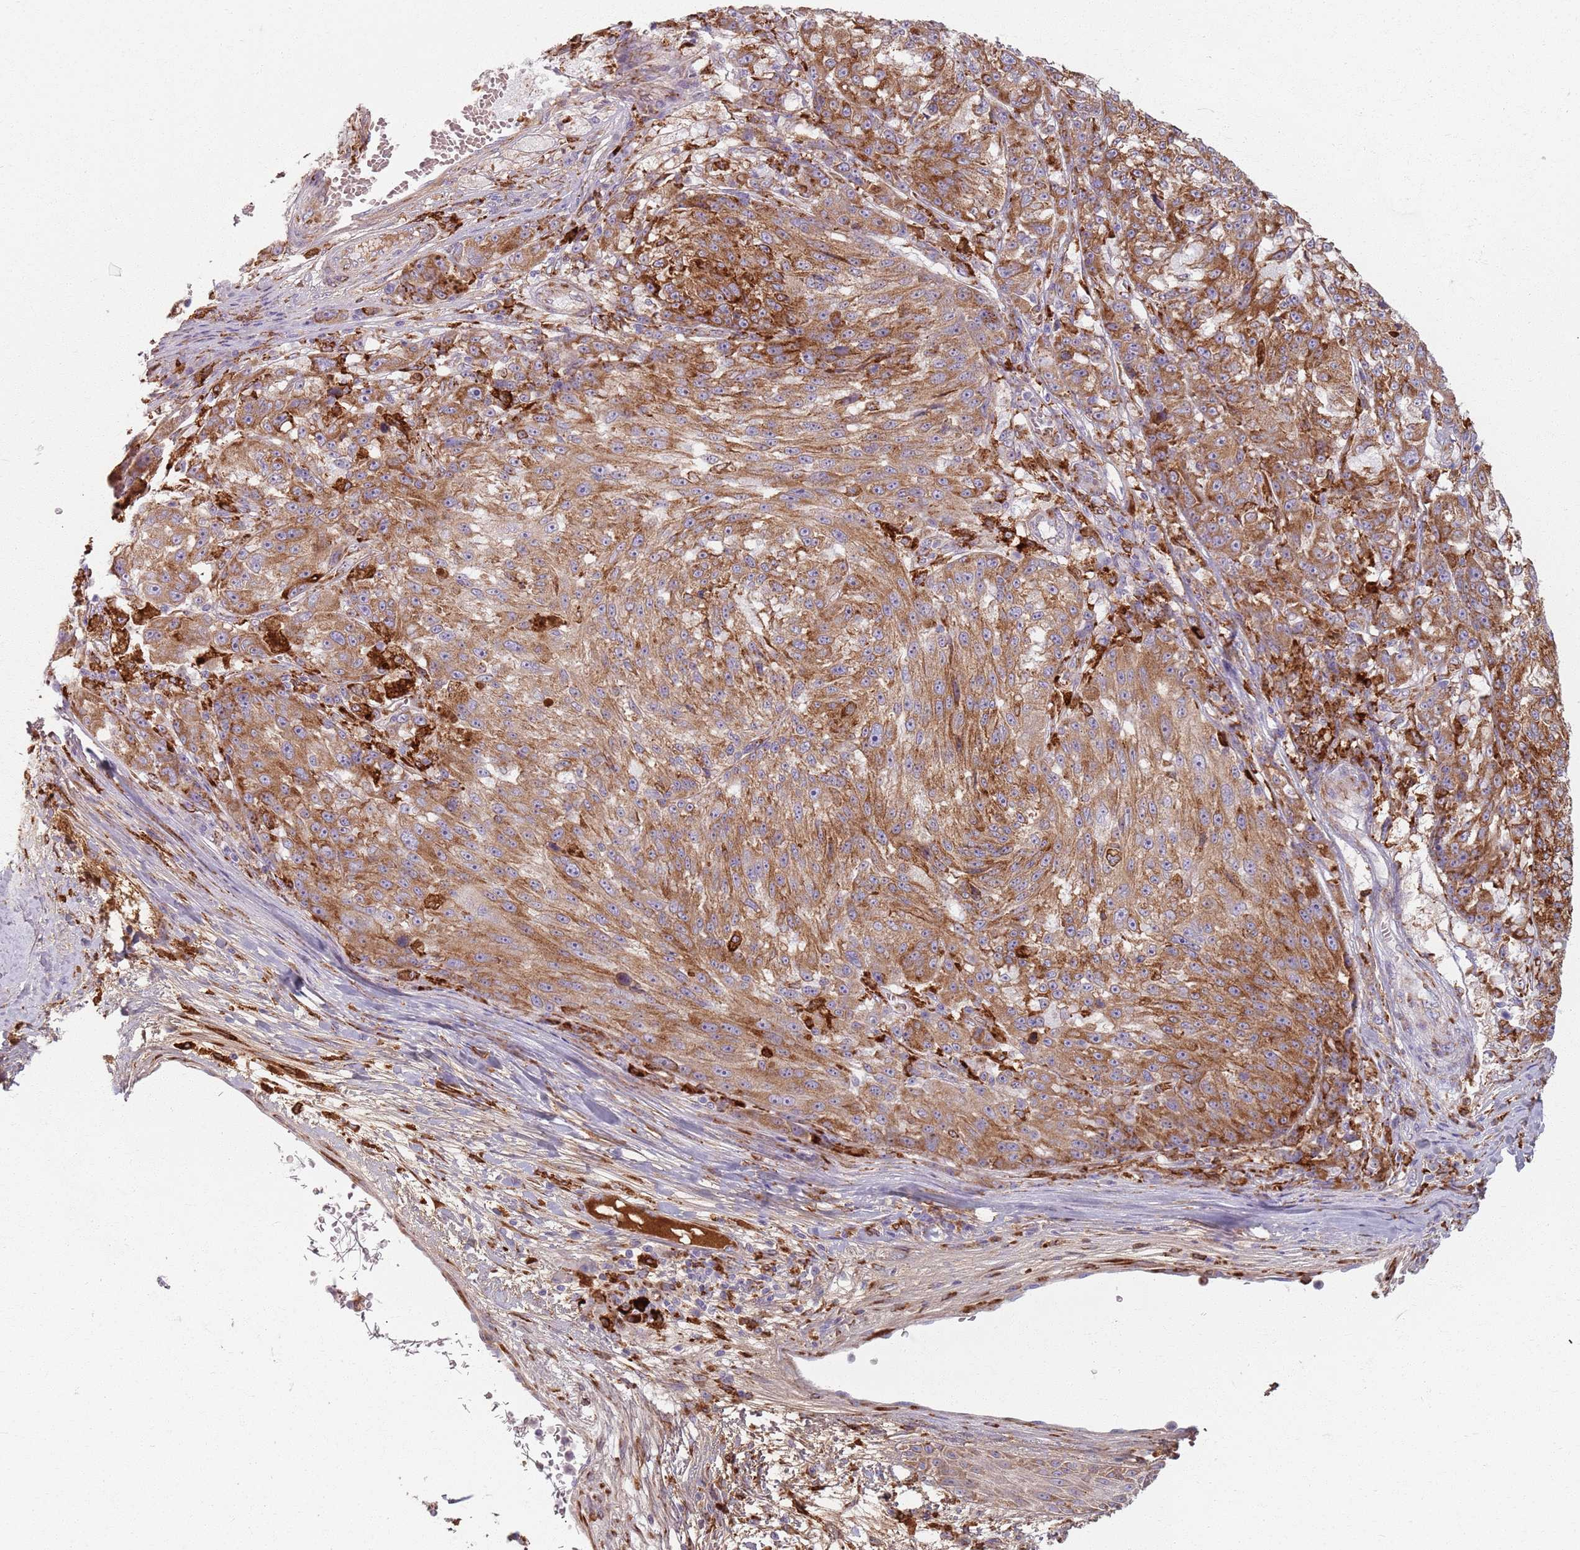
{"staining": {"intensity": "moderate", "quantity": ">75%", "location": "cytoplasmic/membranous"}, "tissue": "melanoma", "cell_type": "Tumor cells", "image_type": "cancer", "snomed": [{"axis": "morphology", "description": "Malignant melanoma, NOS"}, {"axis": "topography", "description": "Skin"}], "caption": "Malignant melanoma was stained to show a protein in brown. There is medium levels of moderate cytoplasmic/membranous positivity in approximately >75% of tumor cells.", "gene": "COLGALT1", "patient": {"sex": "male", "age": 53}}